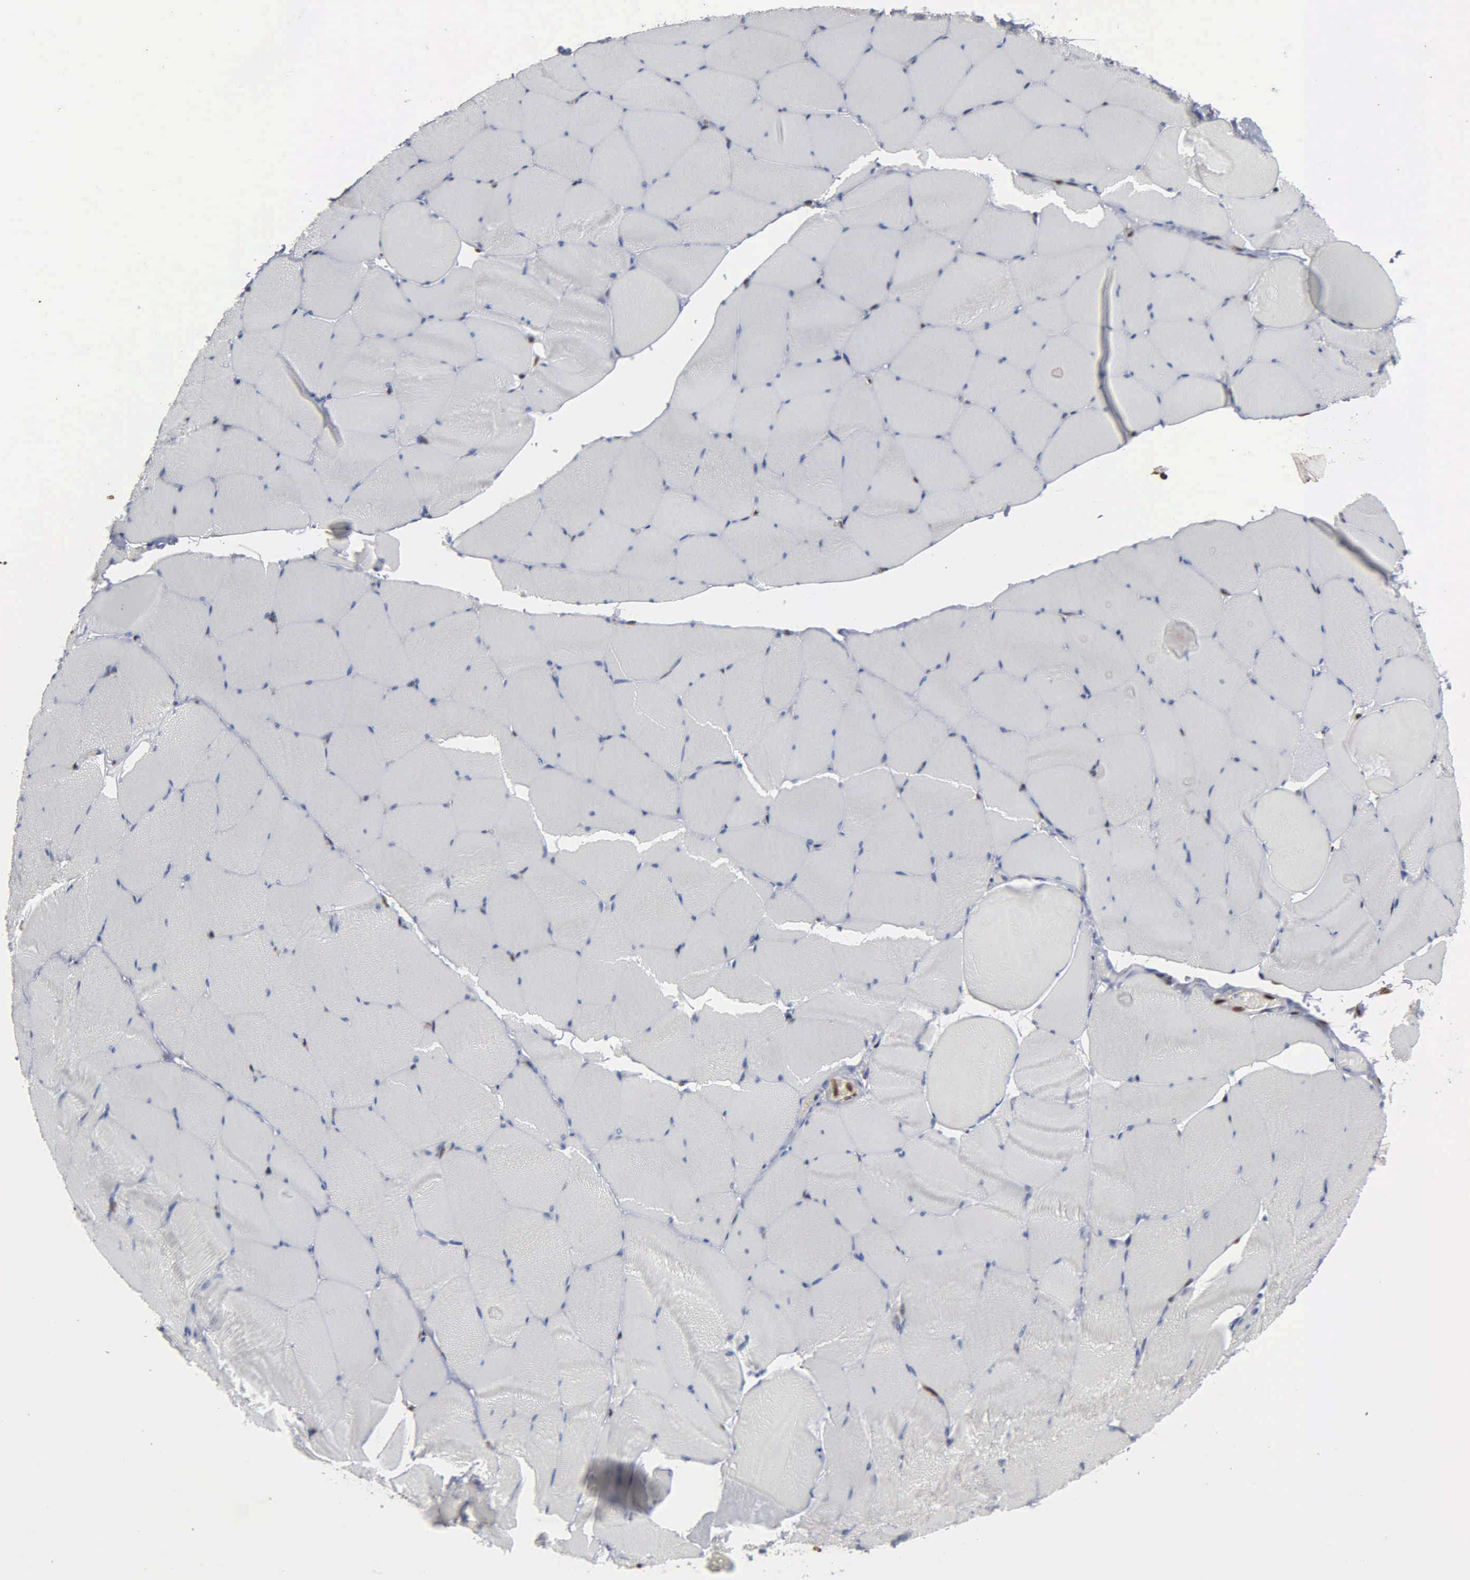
{"staining": {"intensity": "negative", "quantity": "none", "location": "none"}, "tissue": "skeletal muscle", "cell_type": "Myocytes", "image_type": "normal", "snomed": [{"axis": "morphology", "description": "Normal tissue, NOS"}, {"axis": "topography", "description": "Skeletal muscle"}, {"axis": "topography", "description": "Salivary gland"}], "caption": "Human skeletal muscle stained for a protein using immunohistochemistry reveals no expression in myocytes.", "gene": "FGF2", "patient": {"sex": "male", "age": 62}}